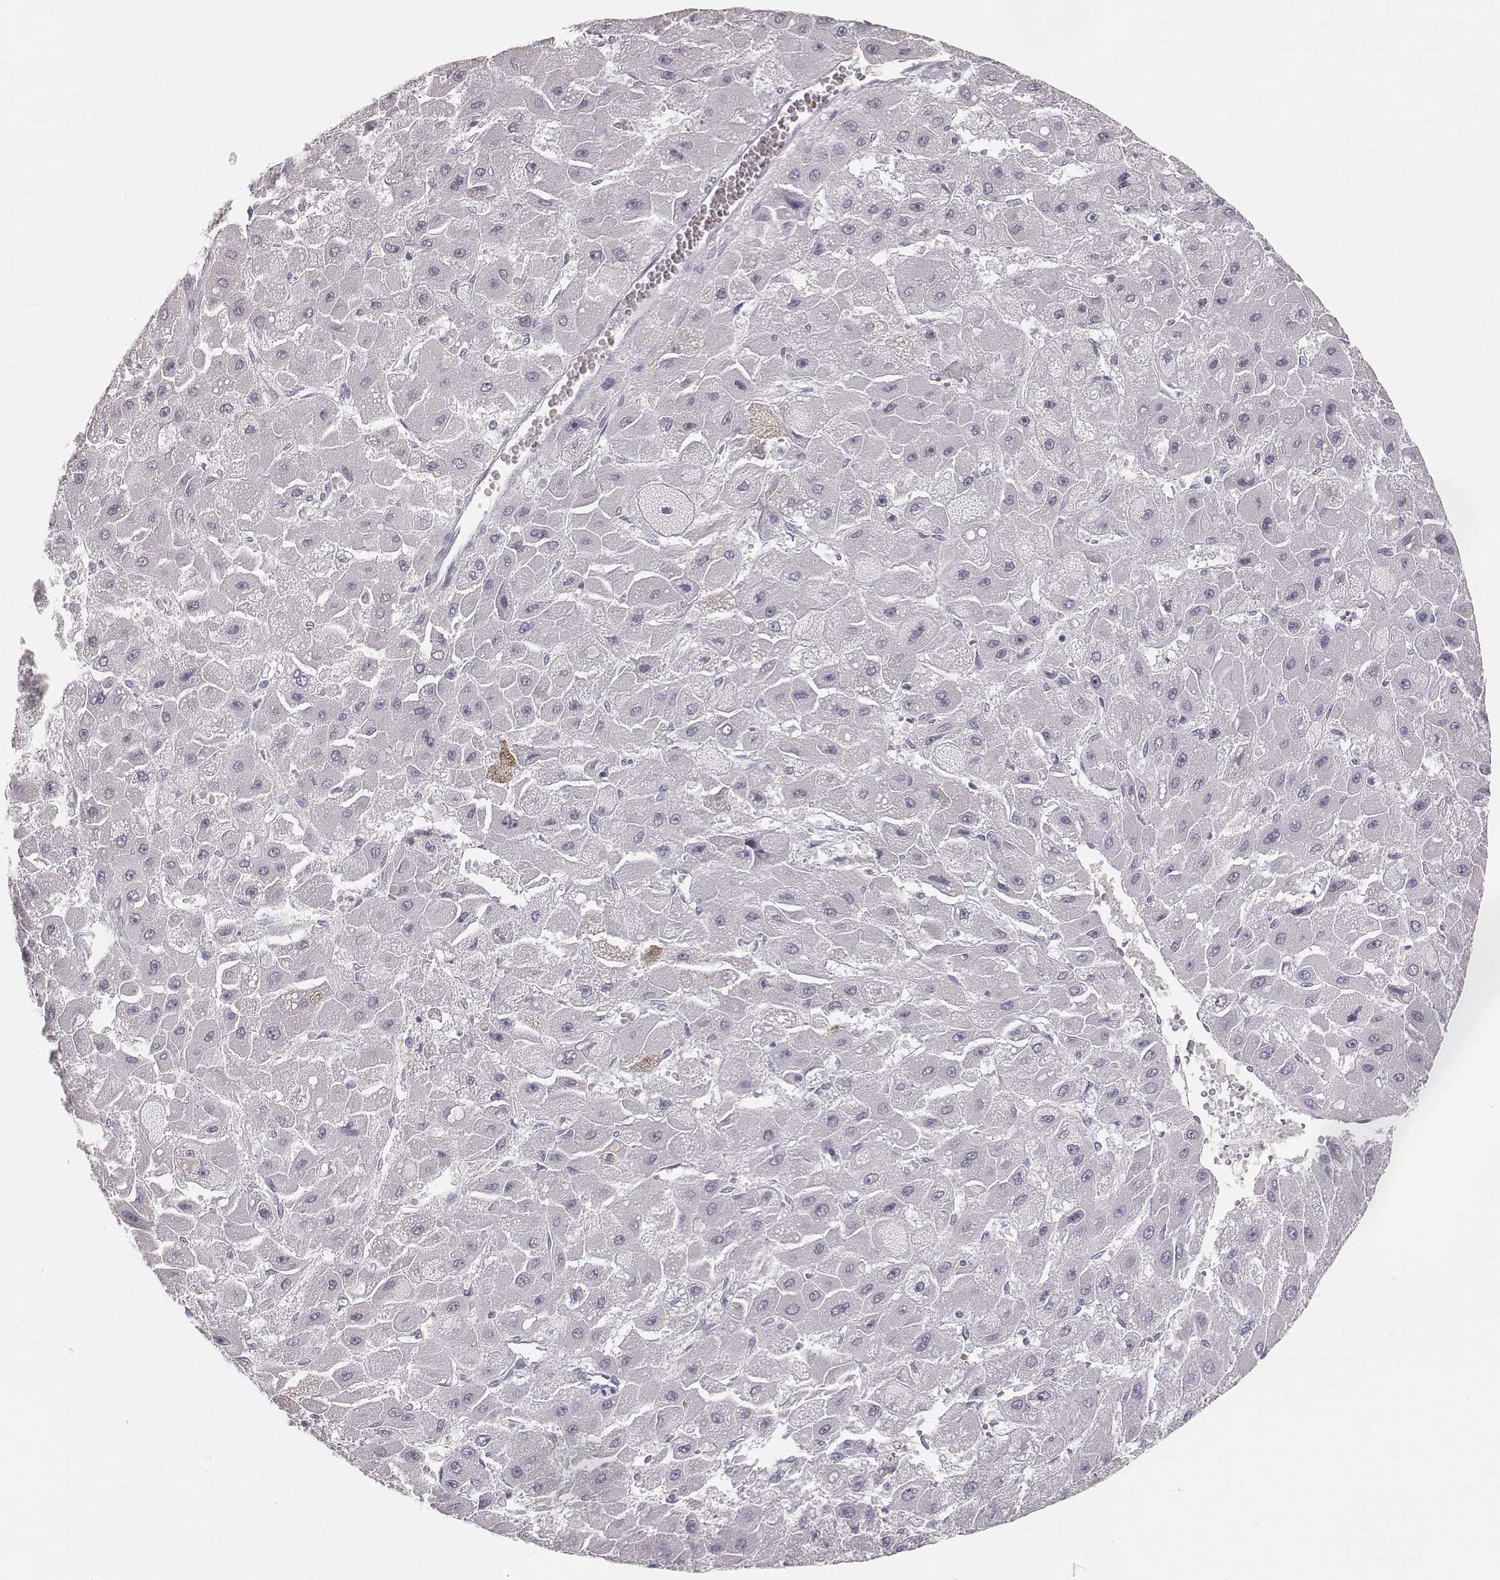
{"staining": {"intensity": "negative", "quantity": "none", "location": "none"}, "tissue": "liver cancer", "cell_type": "Tumor cells", "image_type": "cancer", "snomed": [{"axis": "morphology", "description": "Carcinoma, Hepatocellular, NOS"}, {"axis": "topography", "description": "Liver"}], "caption": "Immunohistochemistry (IHC) photomicrograph of neoplastic tissue: human hepatocellular carcinoma (liver) stained with DAB (3,3'-diaminobenzidine) demonstrates no significant protein positivity in tumor cells. (DAB (3,3'-diaminobenzidine) immunohistochemistry (IHC) visualized using brightfield microscopy, high magnification).", "gene": "MYH6", "patient": {"sex": "female", "age": 25}}